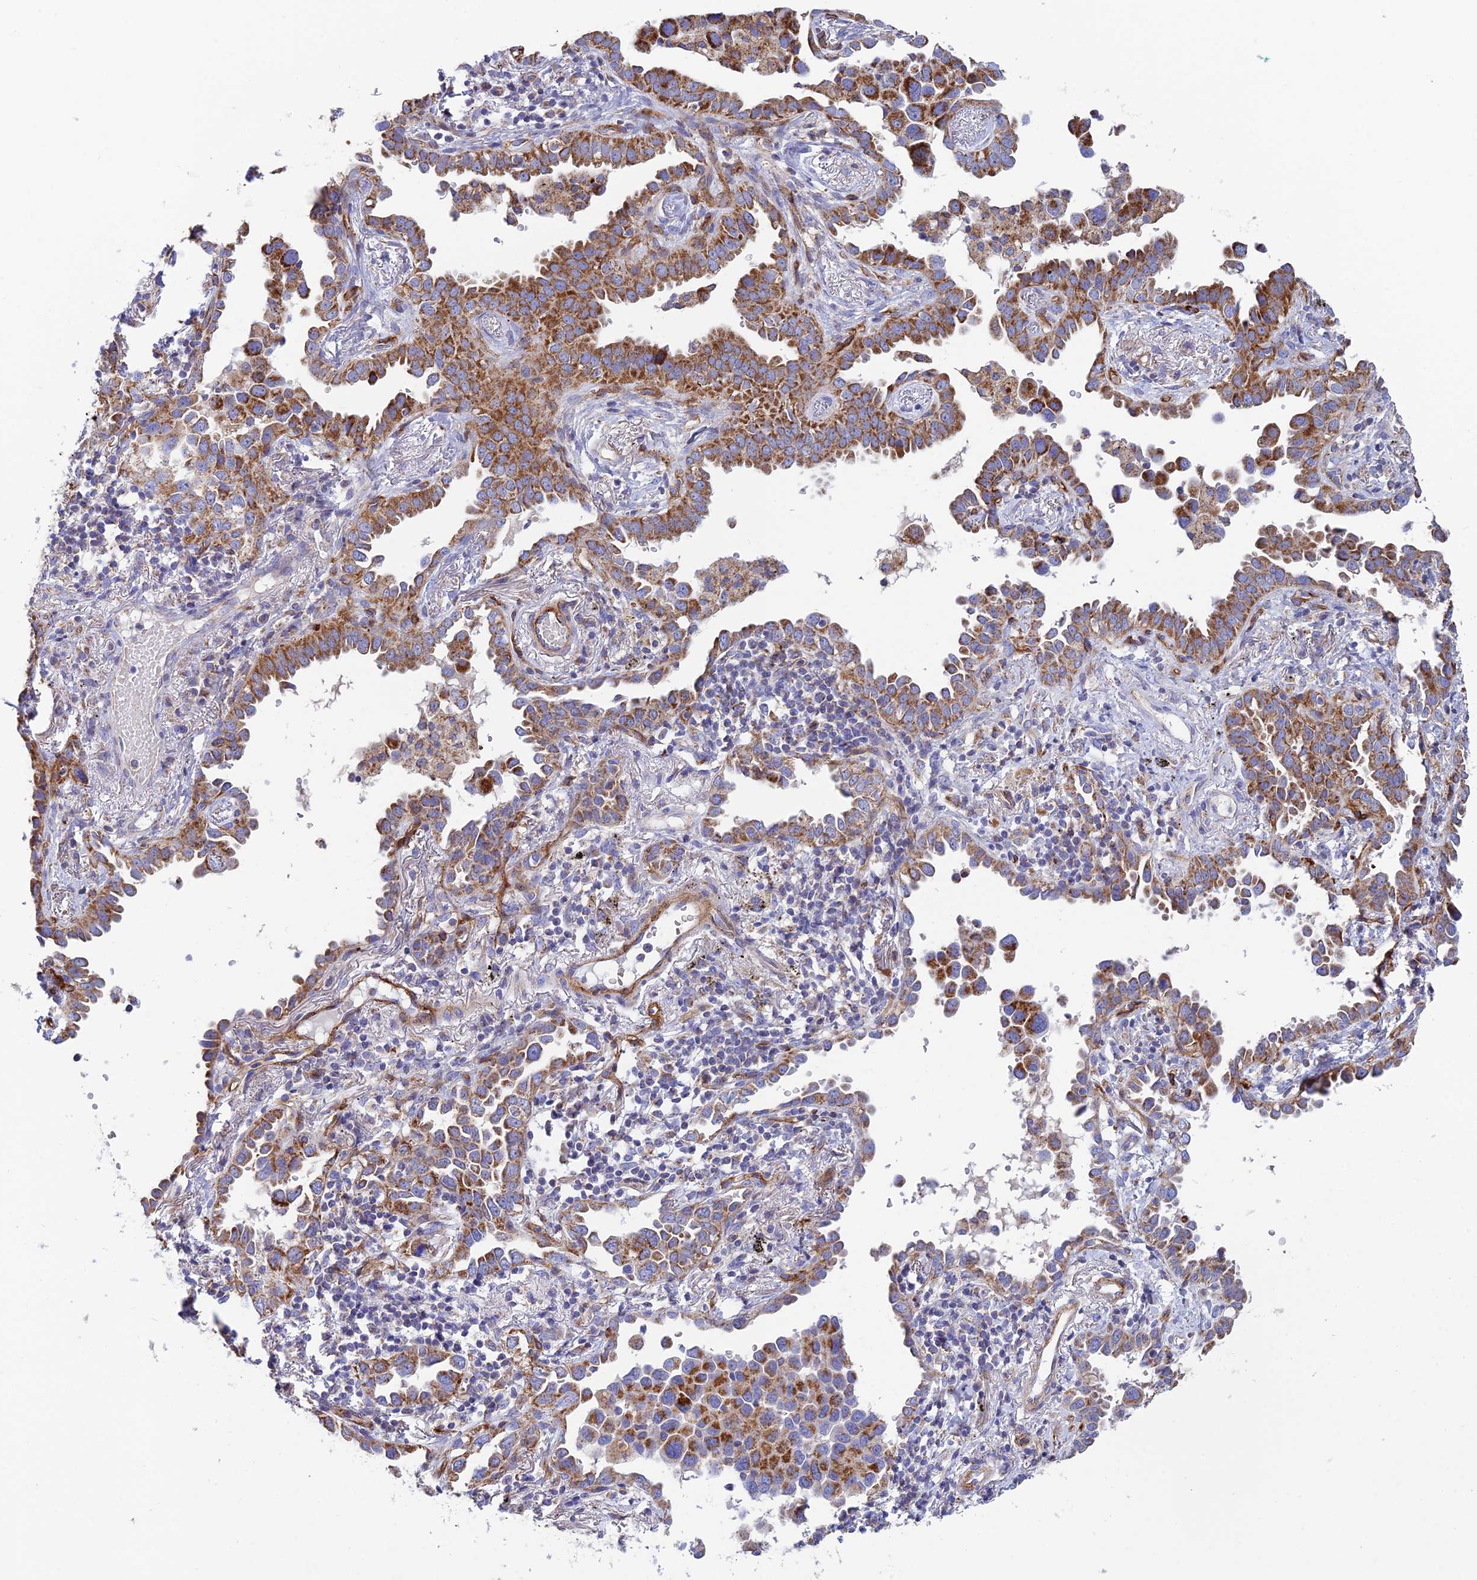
{"staining": {"intensity": "moderate", "quantity": ">75%", "location": "cytoplasmic/membranous"}, "tissue": "lung cancer", "cell_type": "Tumor cells", "image_type": "cancer", "snomed": [{"axis": "morphology", "description": "Adenocarcinoma, NOS"}, {"axis": "topography", "description": "Lung"}], "caption": "This image demonstrates IHC staining of lung cancer (adenocarcinoma), with medium moderate cytoplasmic/membranous staining in about >75% of tumor cells.", "gene": "CSPG4", "patient": {"sex": "male", "age": 67}}